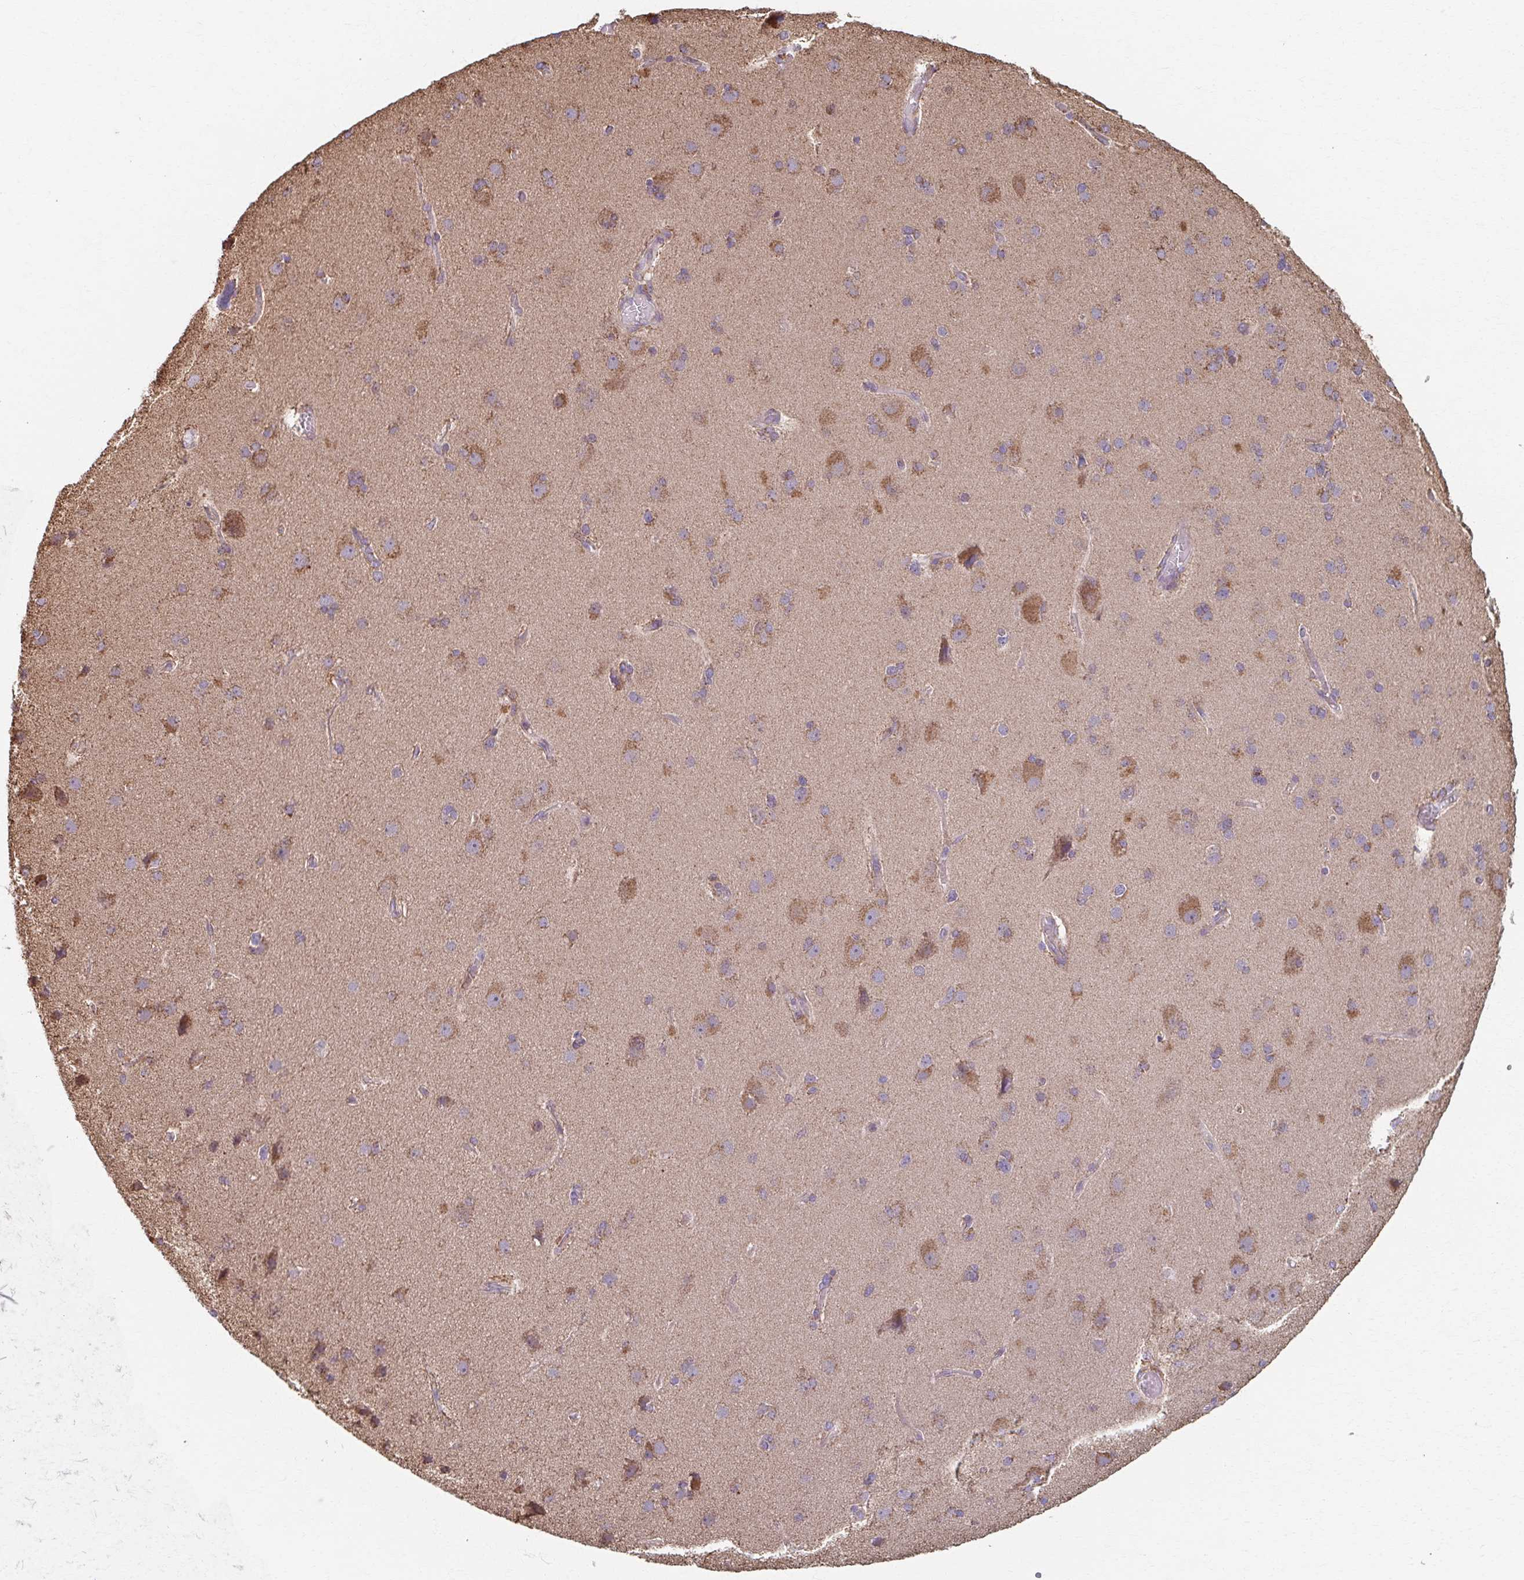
{"staining": {"intensity": "negative", "quantity": "none", "location": "none"}, "tissue": "cerebral cortex", "cell_type": "Endothelial cells", "image_type": "normal", "snomed": [{"axis": "morphology", "description": "Normal tissue, NOS"}, {"axis": "morphology", "description": "Glioma, malignant, High grade"}, {"axis": "topography", "description": "Cerebral cortex"}], "caption": "DAB (3,3'-diaminobenzidine) immunohistochemical staining of unremarkable cerebral cortex demonstrates no significant staining in endothelial cells.", "gene": "KLHL34", "patient": {"sex": "male", "age": 71}}